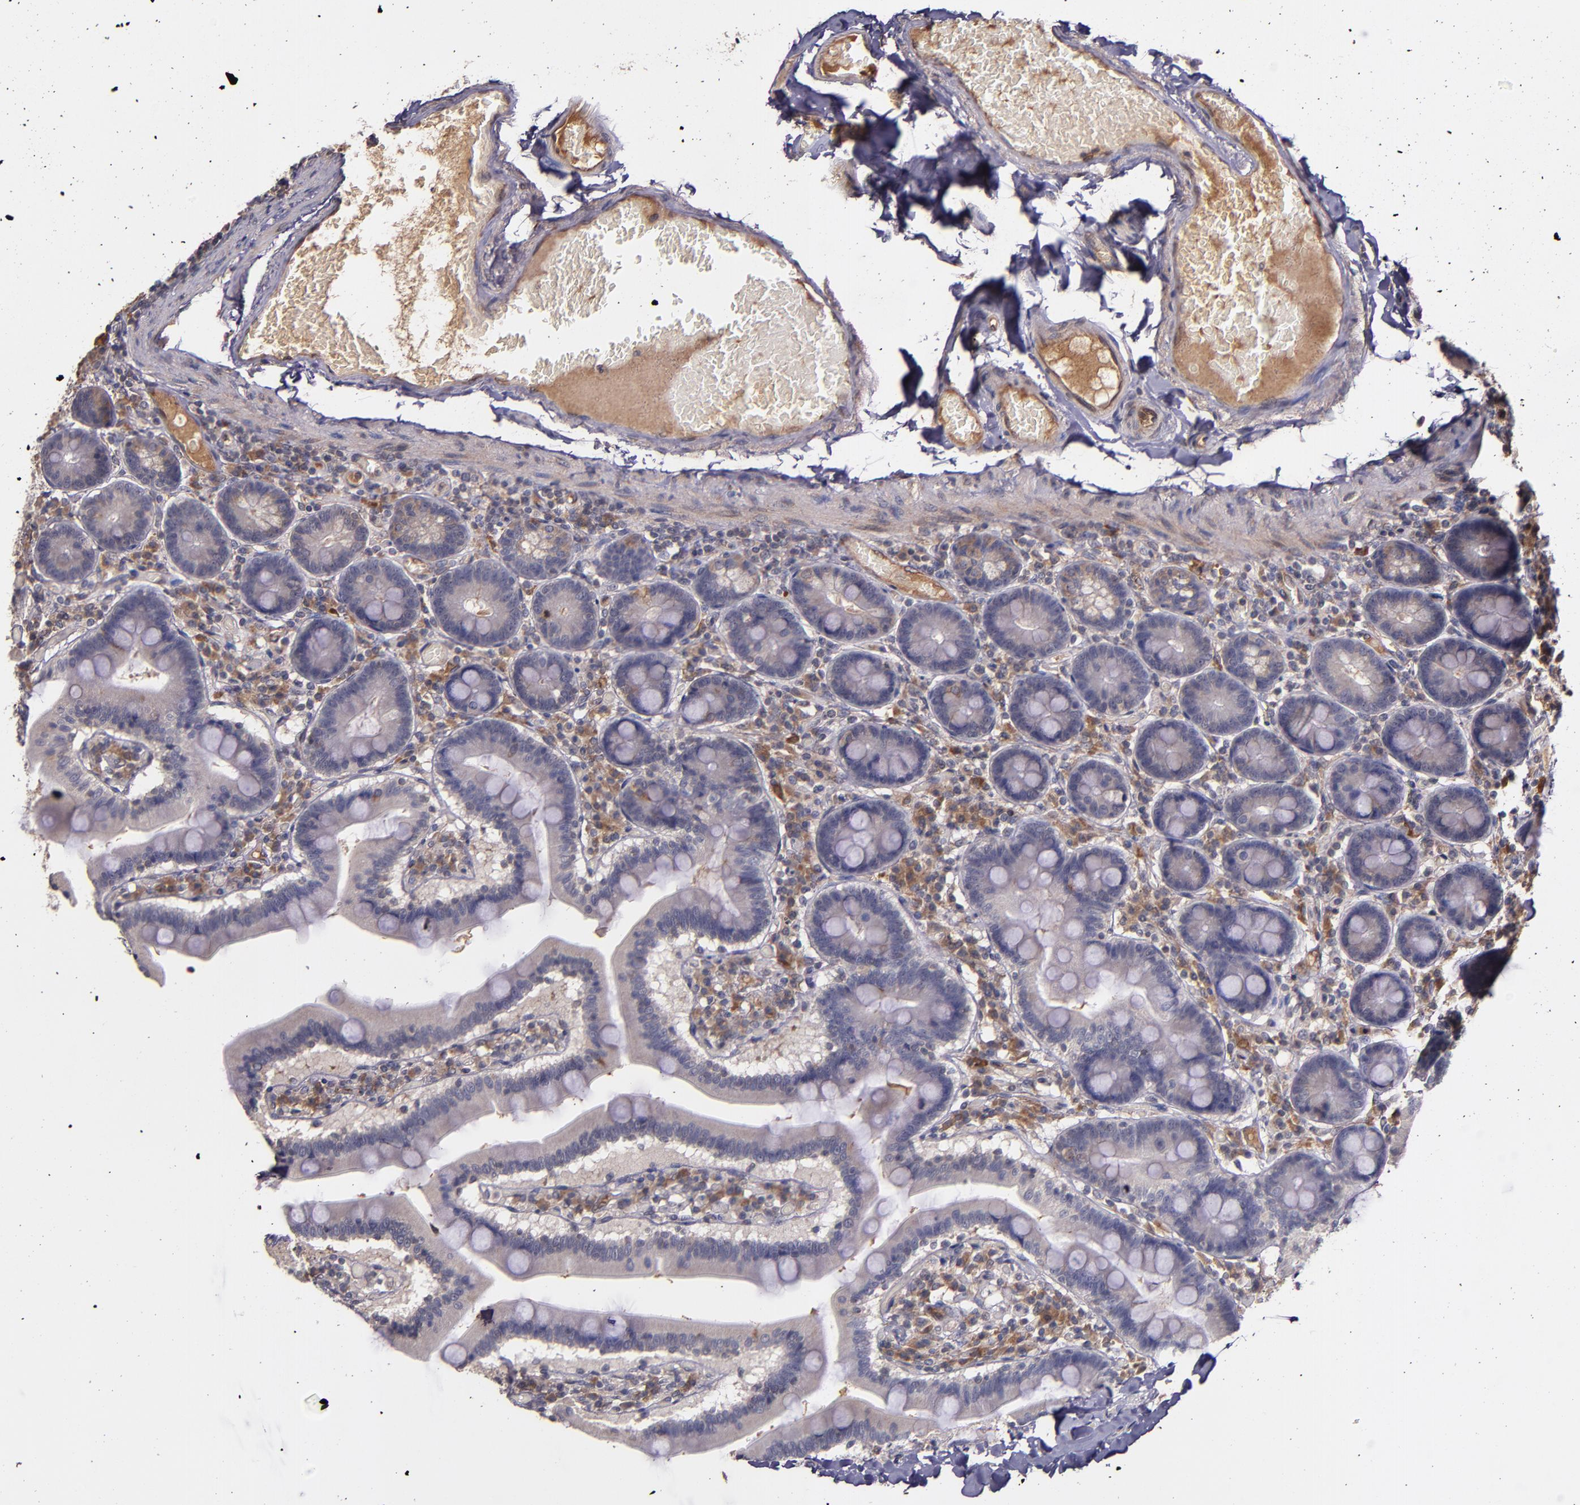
{"staining": {"intensity": "weak", "quantity": ">75%", "location": "cytoplasmic/membranous"}, "tissue": "duodenum", "cell_type": "Glandular cells", "image_type": "normal", "snomed": [{"axis": "morphology", "description": "Normal tissue, NOS"}, {"axis": "topography", "description": "Duodenum"}], "caption": "Unremarkable duodenum shows weak cytoplasmic/membranous staining in about >75% of glandular cells, visualized by immunohistochemistry.", "gene": "PRAF2", "patient": {"sex": "male", "age": 66}}